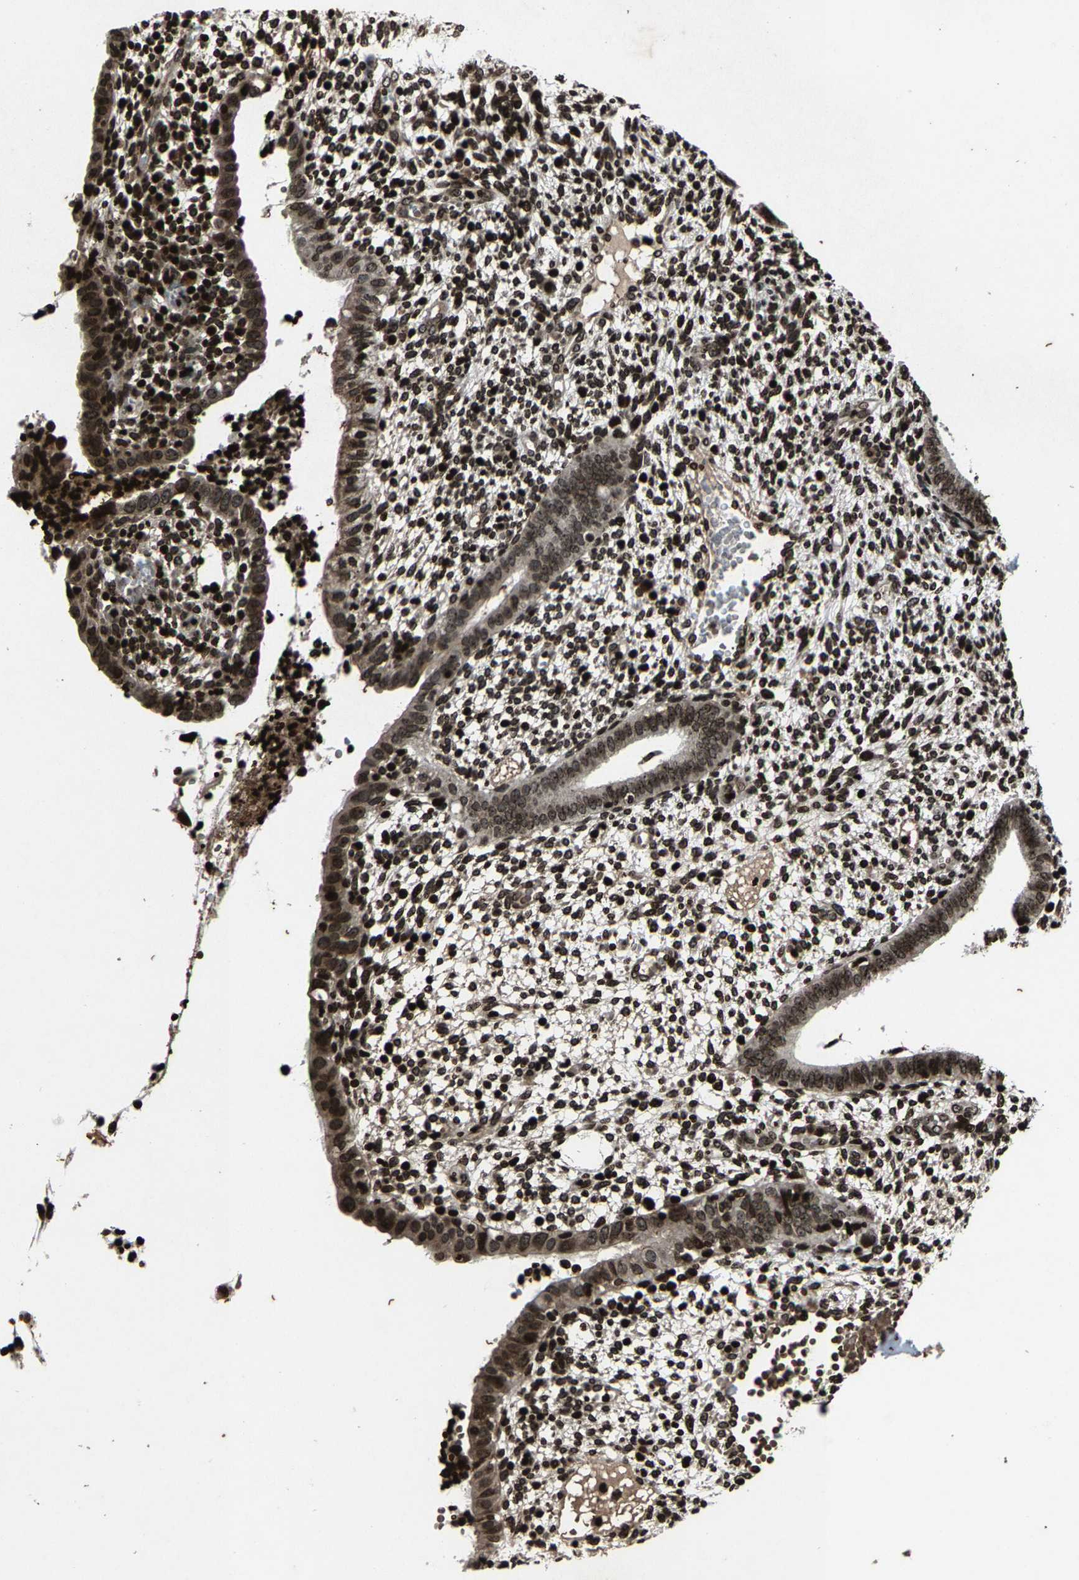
{"staining": {"intensity": "strong", "quantity": ">75%", "location": "nuclear"}, "tissue": "endometrium", "cell_type": "Cells in endometrial stroma", "image_type": "normal", "snomed": [{"axis": "morphology", "description": "Normal tissue, NOS"}, {"axis": "topography", "description": "Endometrium"}], "caption": "Immunohistochemistry staining of normal endometrium, which shows high levels of strong nuclear positivity in approximately >75% of cells in endometrial stroma indicating strong nuclear protein positivity. The staining was performed using DAB (brown) for protein detection and nuclei were counterstained in hematoxylin (blue).", "gene": "H4C1", "patient": {"sex": "female", "age": 35}}